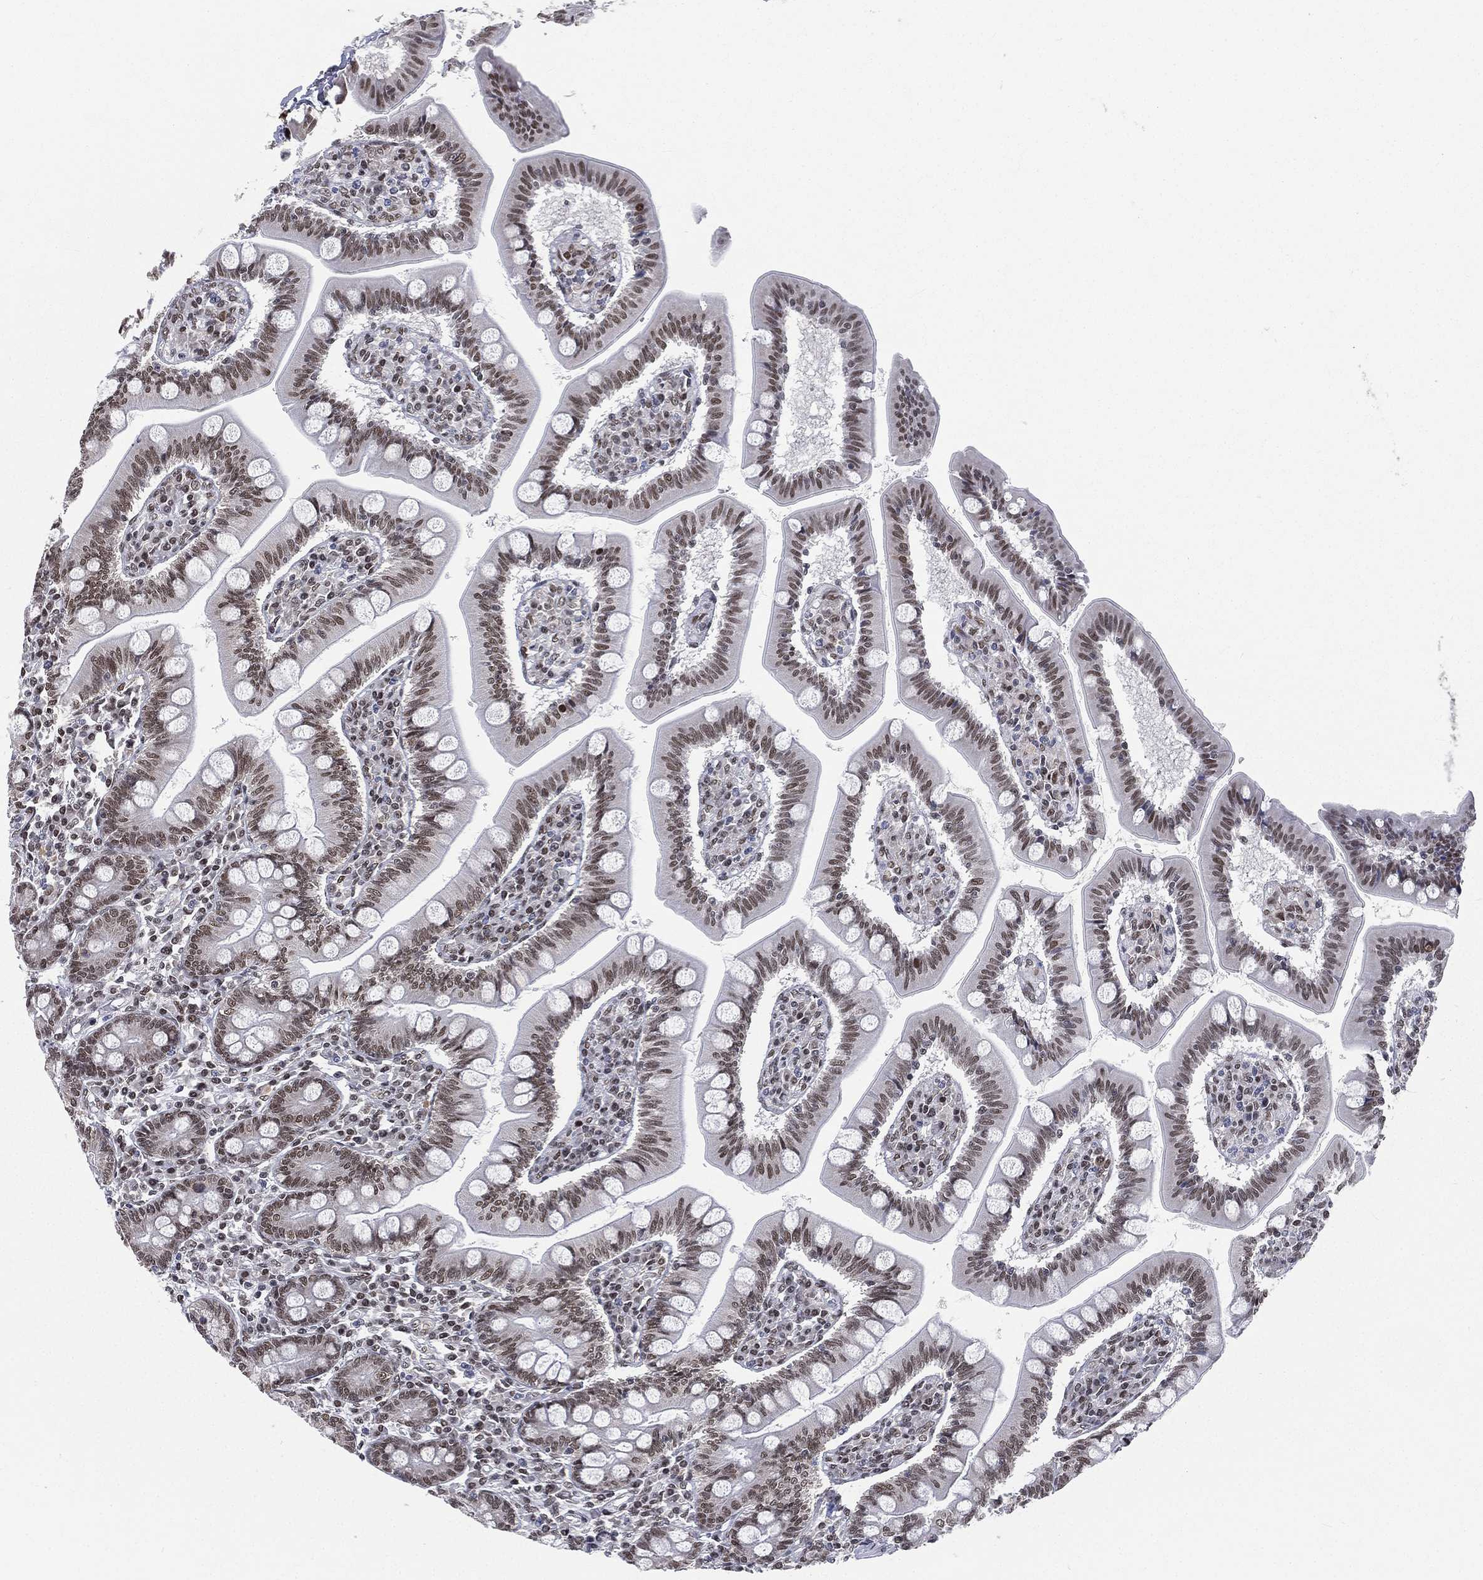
{"staining": {"intensity": "strong", "quantity": "25%-75%", "location": "nuclear"}, "tissue": "small intestine", "cell_type": "Glandular cells", "image_type": "normal", "snomed": [{"axis": "morphology", "description": "Normal tissue, NOS"}, {"axis": "topography", "description": "Small intestine"}], "caption": "Strong nuclear expression is identified in approximately 25%-75% of glandular cells in benign small intestine. The protein of interest is shown in brown color, while the nuclei are stained blue.", "gene": "FUBP3", "patient": {"sex": "male", "age": 88}}